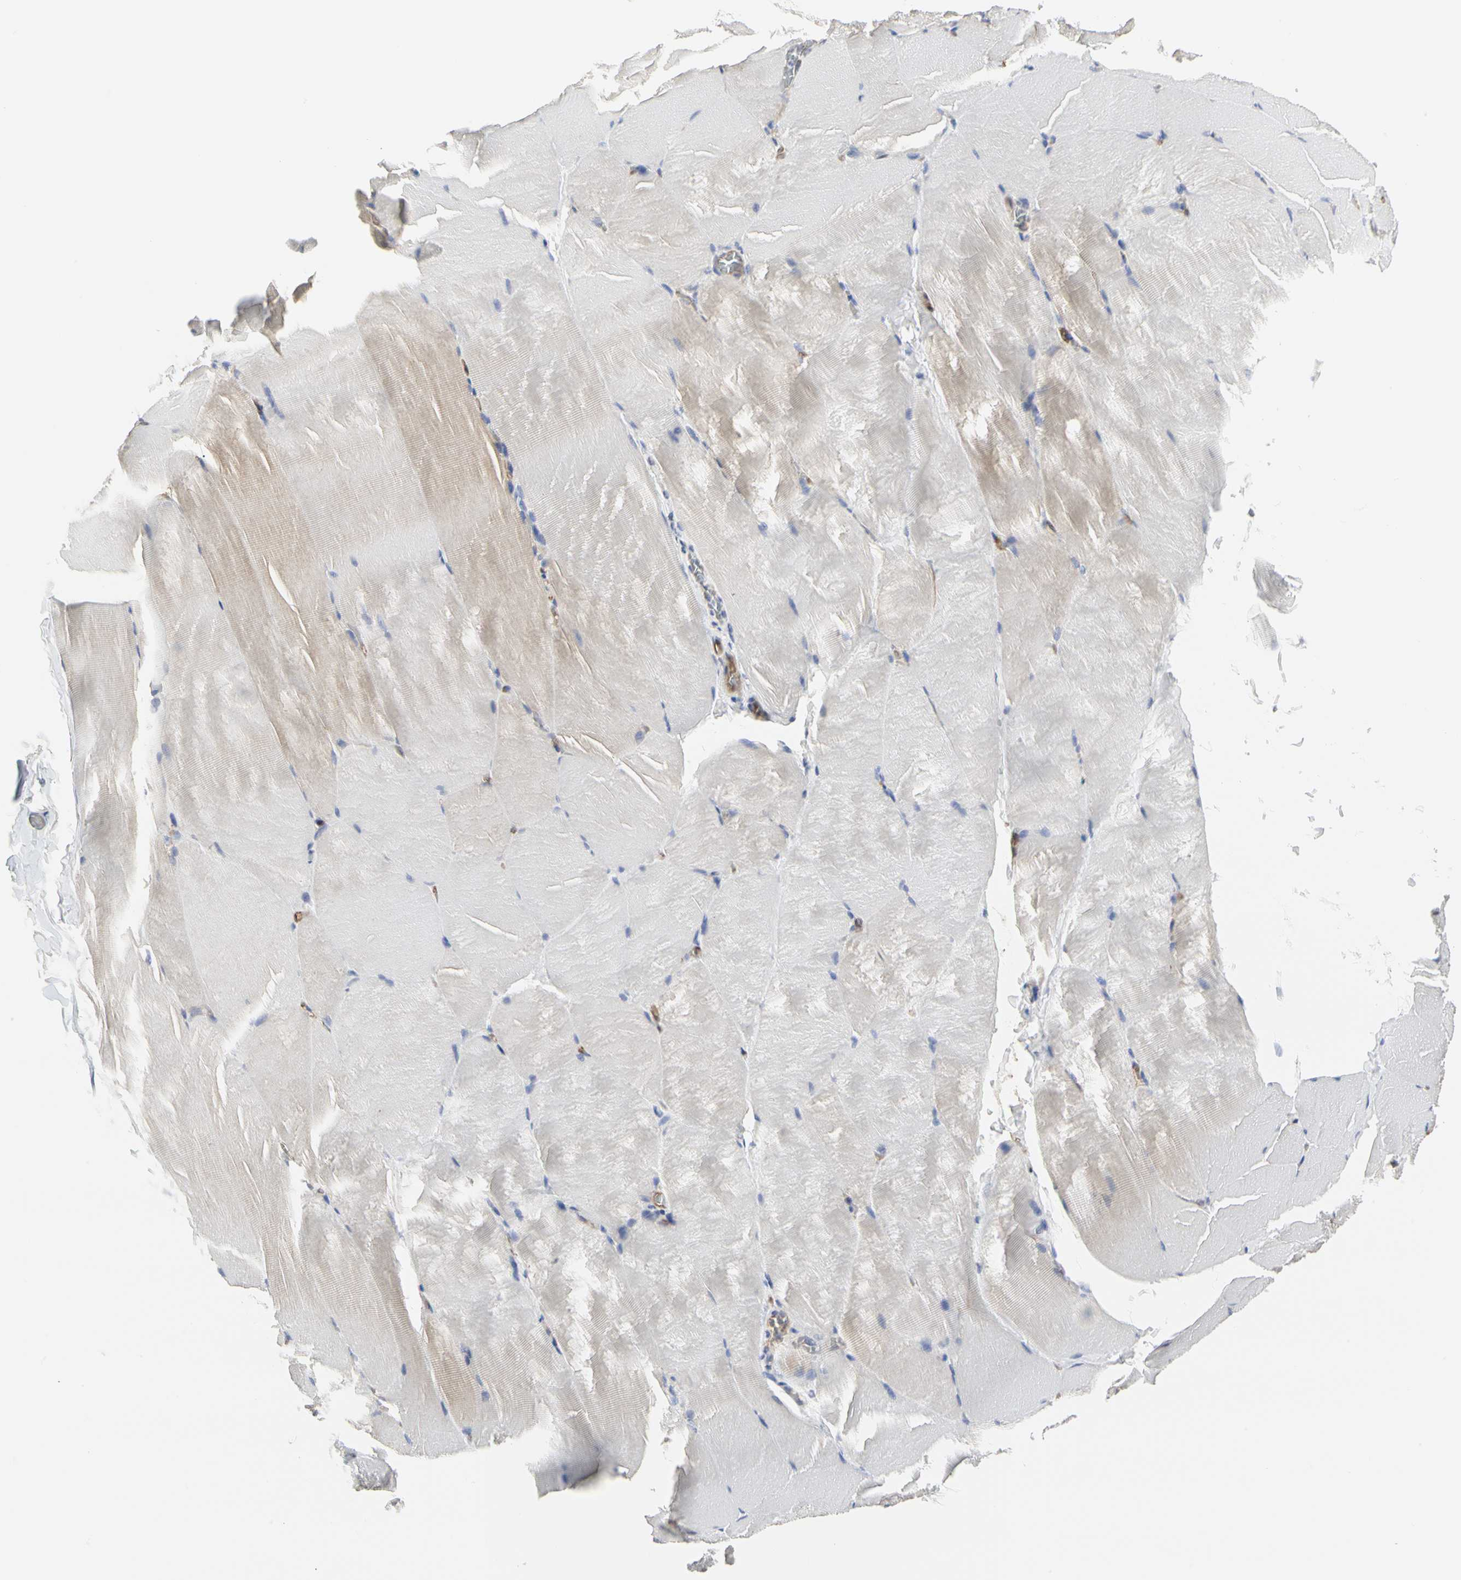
{"staining": {"intensity": "weak", "quantity": "<25%", "location": "cytoplasmic/membranous"}, "tissue": "skeletal muscle", "cell_type": "Myocytes", "image_type": "normal", "snomed": [{"axis": "morphology", "description": "Normal tissue, NOS"}, {"axis": "topography", "description": "Skeletal muscle"}], "caption": "A photomicrograph of human skeletal muscle is negative for staining in myocytes. Nuclei are stained in blue.", "gene": "C3orf52", "patient": {"sex": "male", "age": 71}}